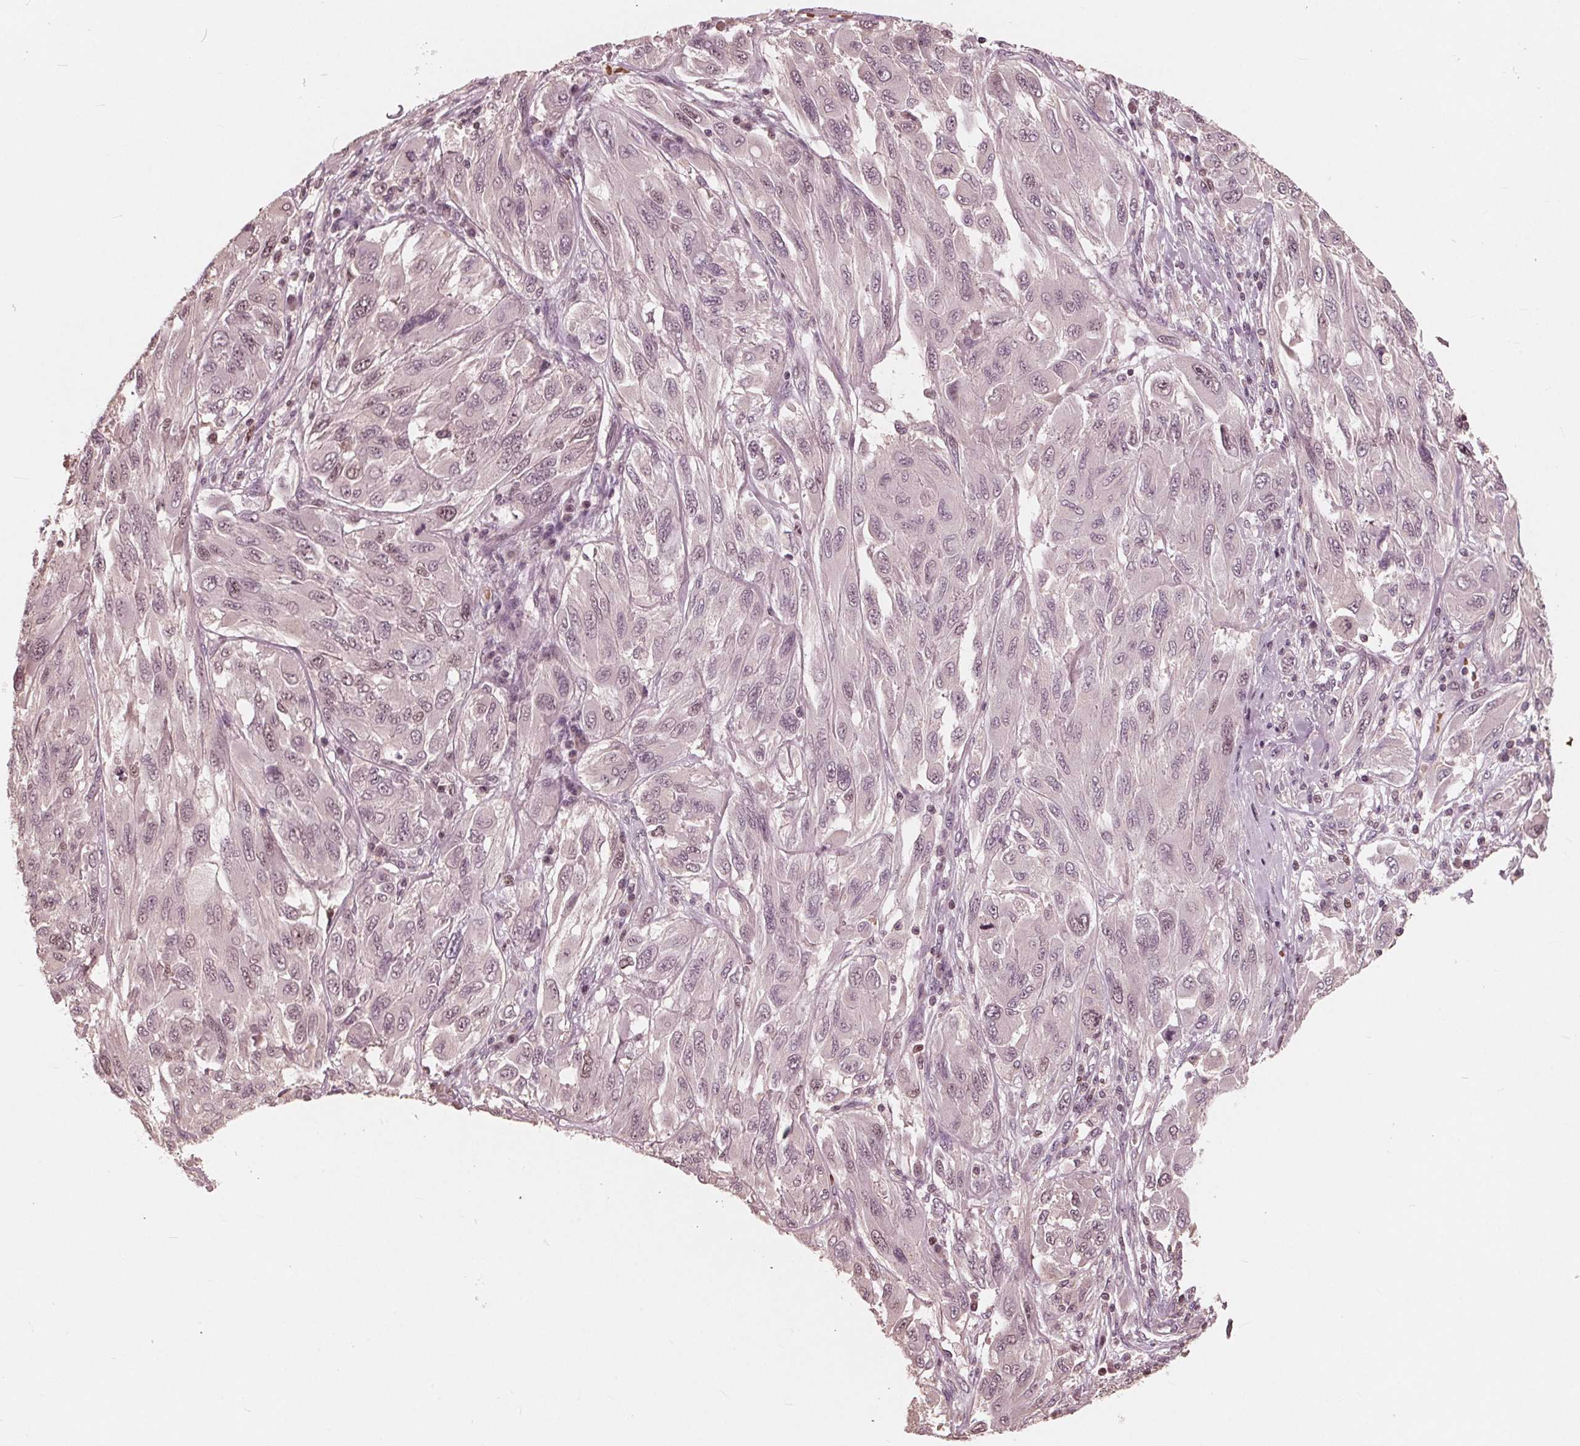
{"staining": {"intensity": "weak", "quantity": "<25%", "location": "nuclear"}, "tissue": "melanoma", "cell_type": "Tumor cells", "image_type": "cancer", "snomed": [{"axis": "morphology", "description": "Malignant melanoma, NOS"}, {"axis": "topography", "description": "Skin"}], "caption": "IHC photomicrograph of neoplastic tissue: human malignant melanoma stained with DAB exhibits no significant protein expression in tumor cells.", "gene": "HIRIP3", "patient": {"sex": "female", "age": 91}}